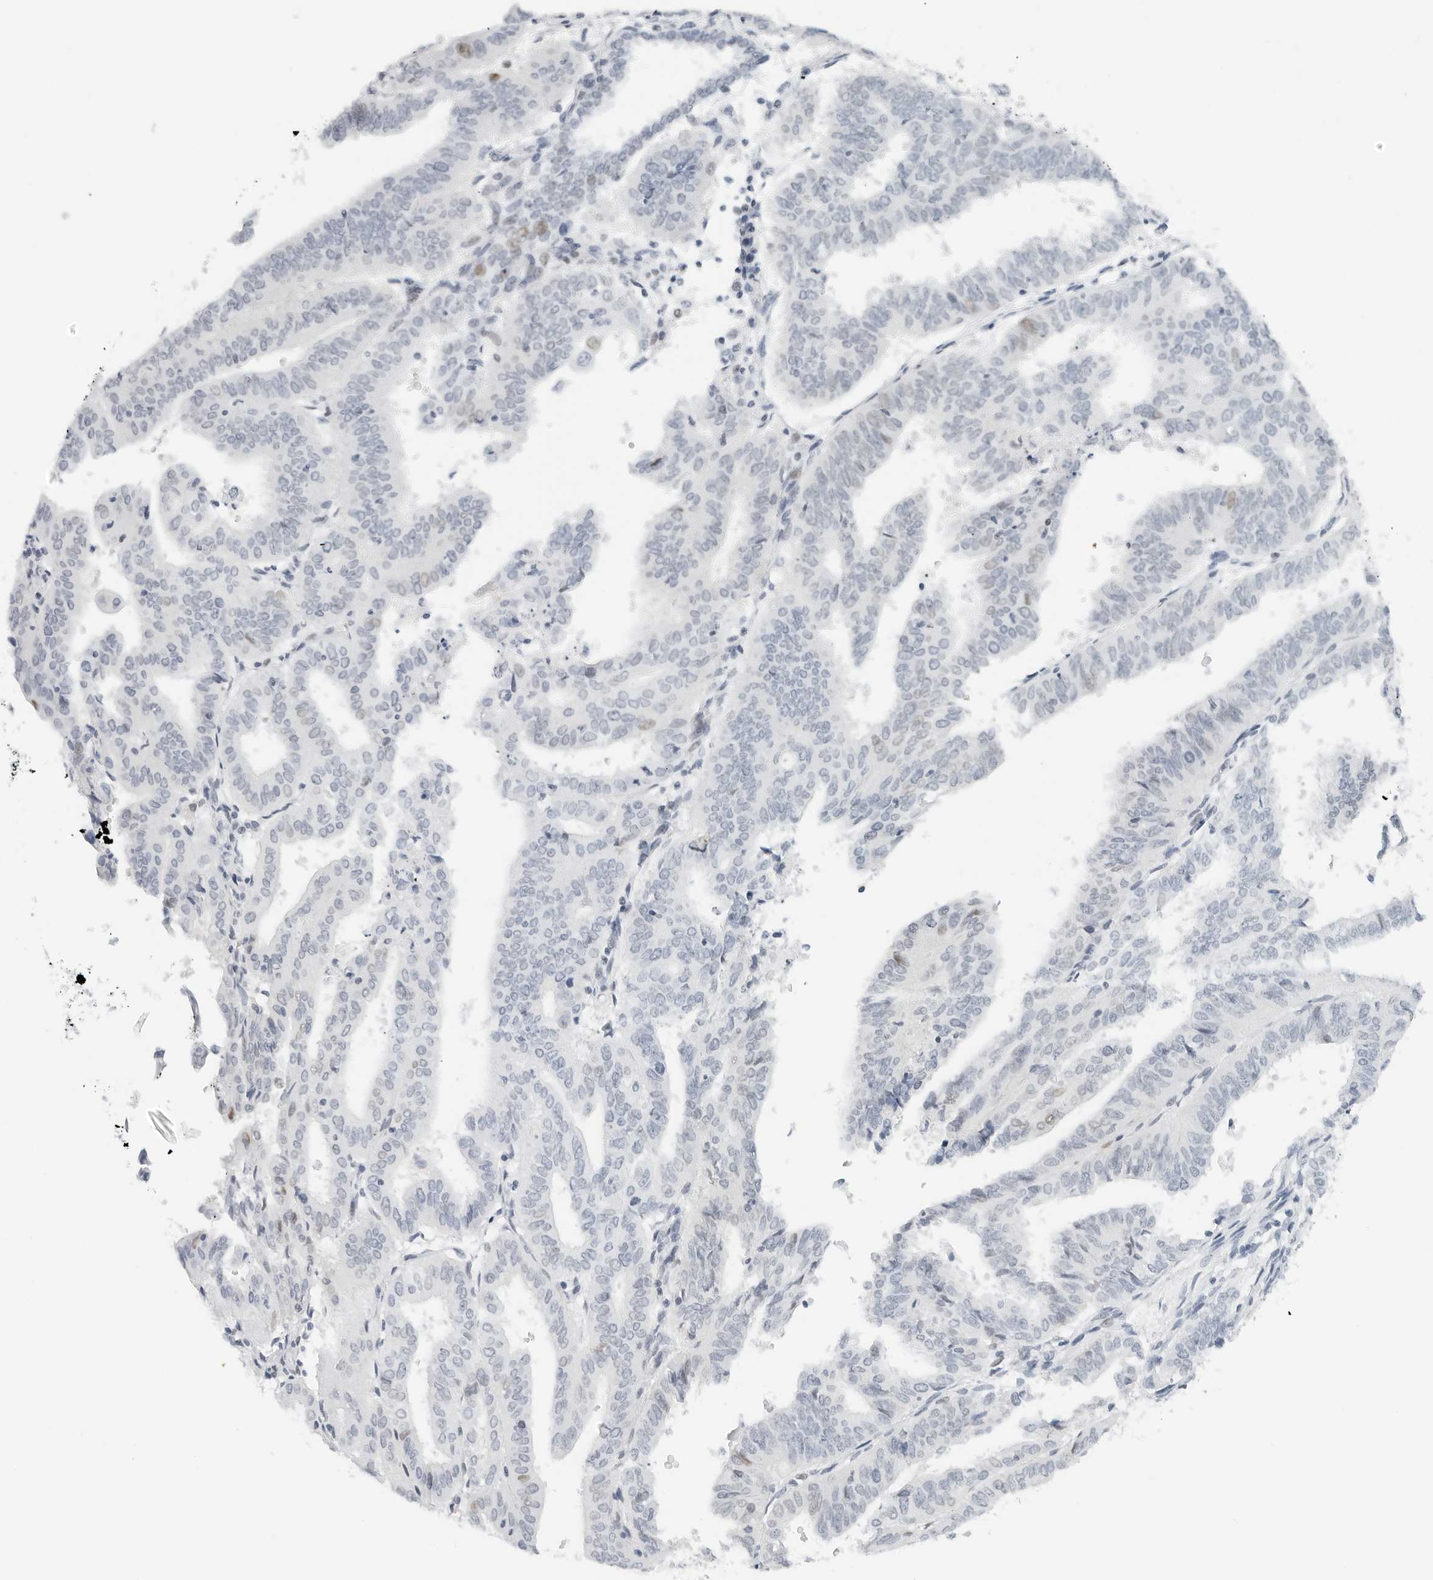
{"staining": {"intensity": "weak", "quantity": "<25%", "location": "nuclear"}, "tissue": "endometrial cancer", "cell_type": "Tumor cells", "image_type": "cancer", "snomed": [{"axis": "morphology", "description": "Adenocarcinoma, NOS"}, {"axis": "topography", "description": "Uterus"}], "caption": "A histopathology image of human endometrial cancer (adenocarcinoma) is negative for staining in tumor cells.", "gene": "NTMT2", "patient": {"sex": "female", "age": 77}}